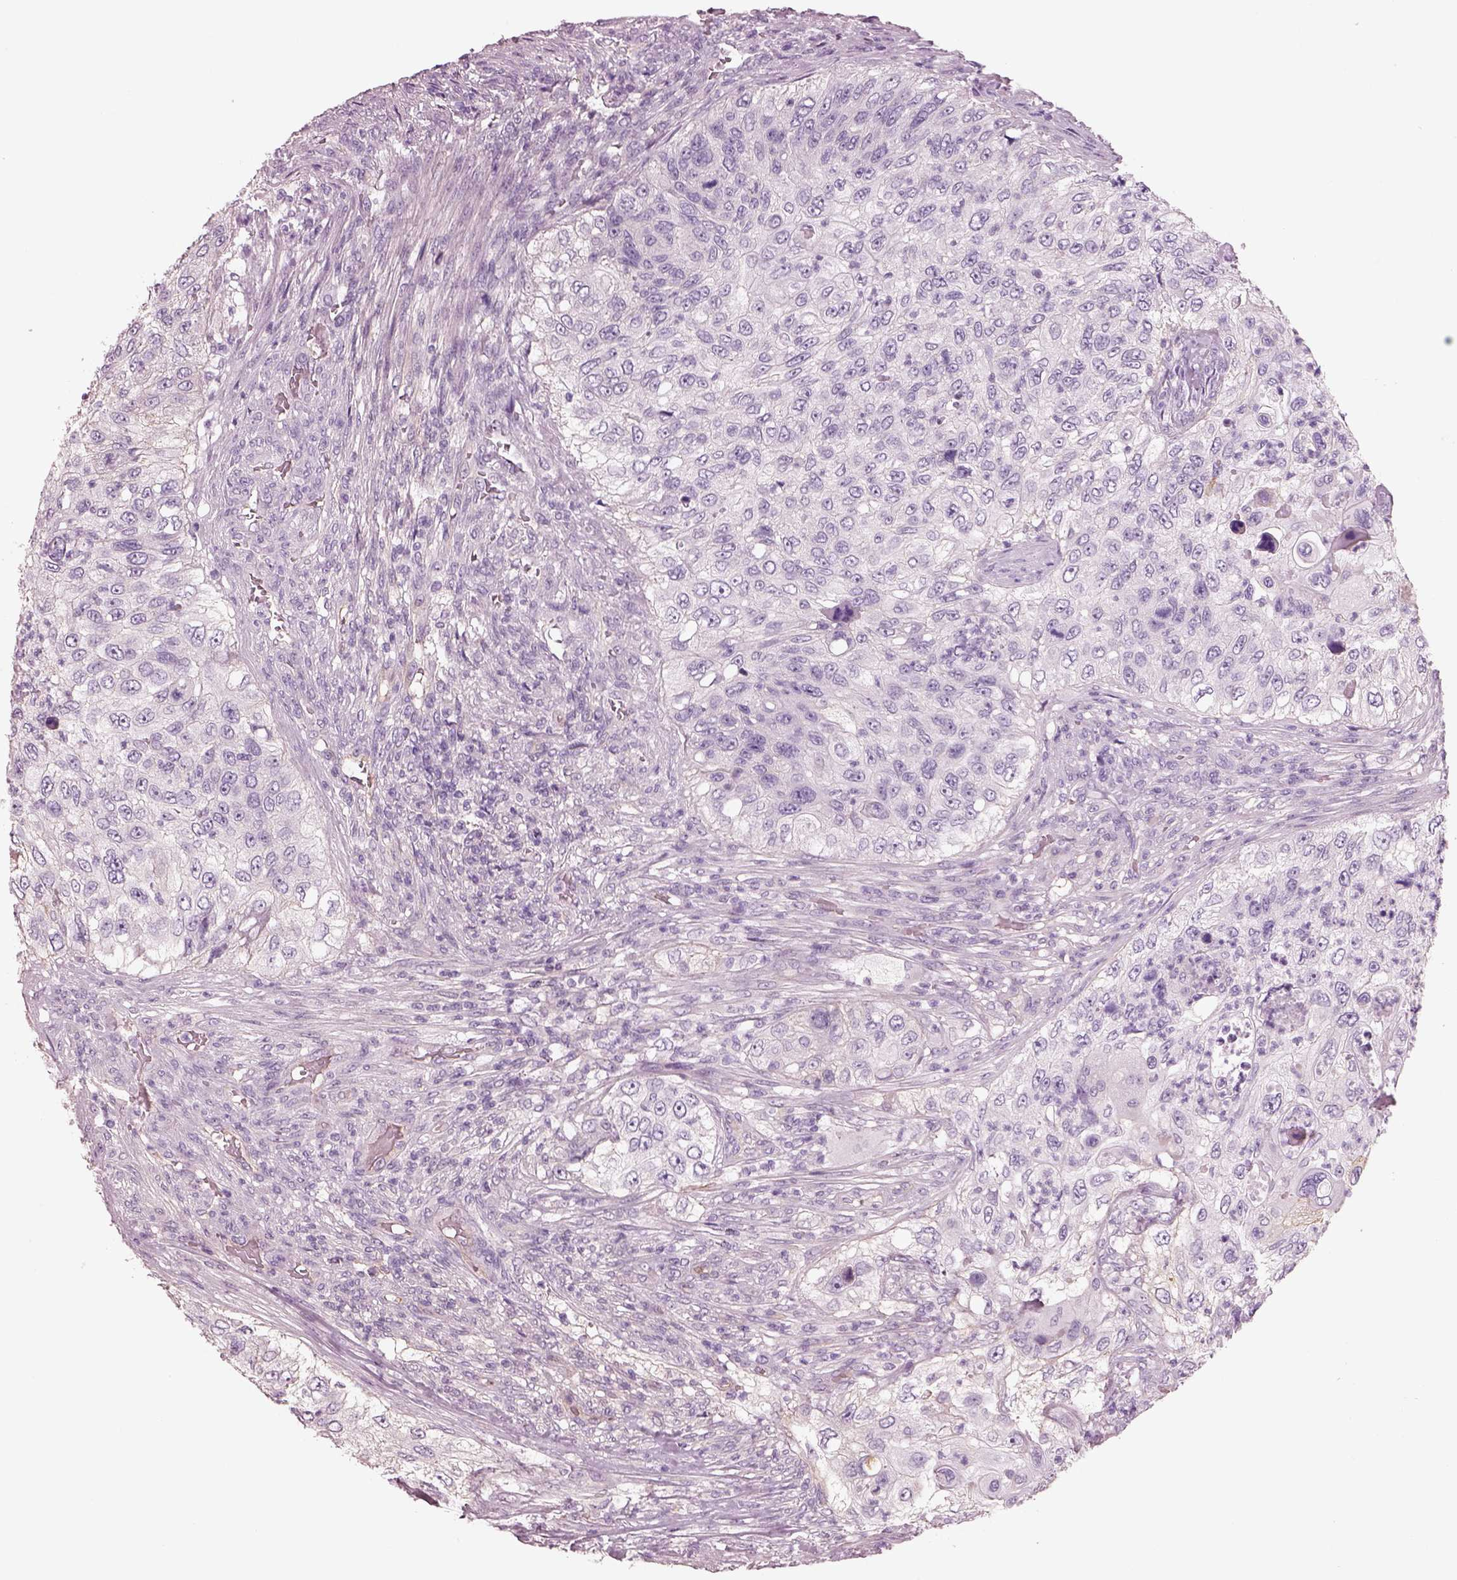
{"staining": {"intensity": "negative", "quantity": "none", "location": "none"}, "tissue": "urothelial cancer", "cell_type": "Tumor cells", "image_type": "cancer", "snomed": [{"axis": "morphology", "description": "Urothelial carcinoma, High grade"}, {"axis": "topography", "description": "Urinary bladder"}], "caption": "IHC histopathology image of human high-grade urothelial carcinoma stained for a protein (brown), which demonstrates no staining in tumor cells.", "gene": "IGLL1", "patient": {"sex": "female", "age": 60}}